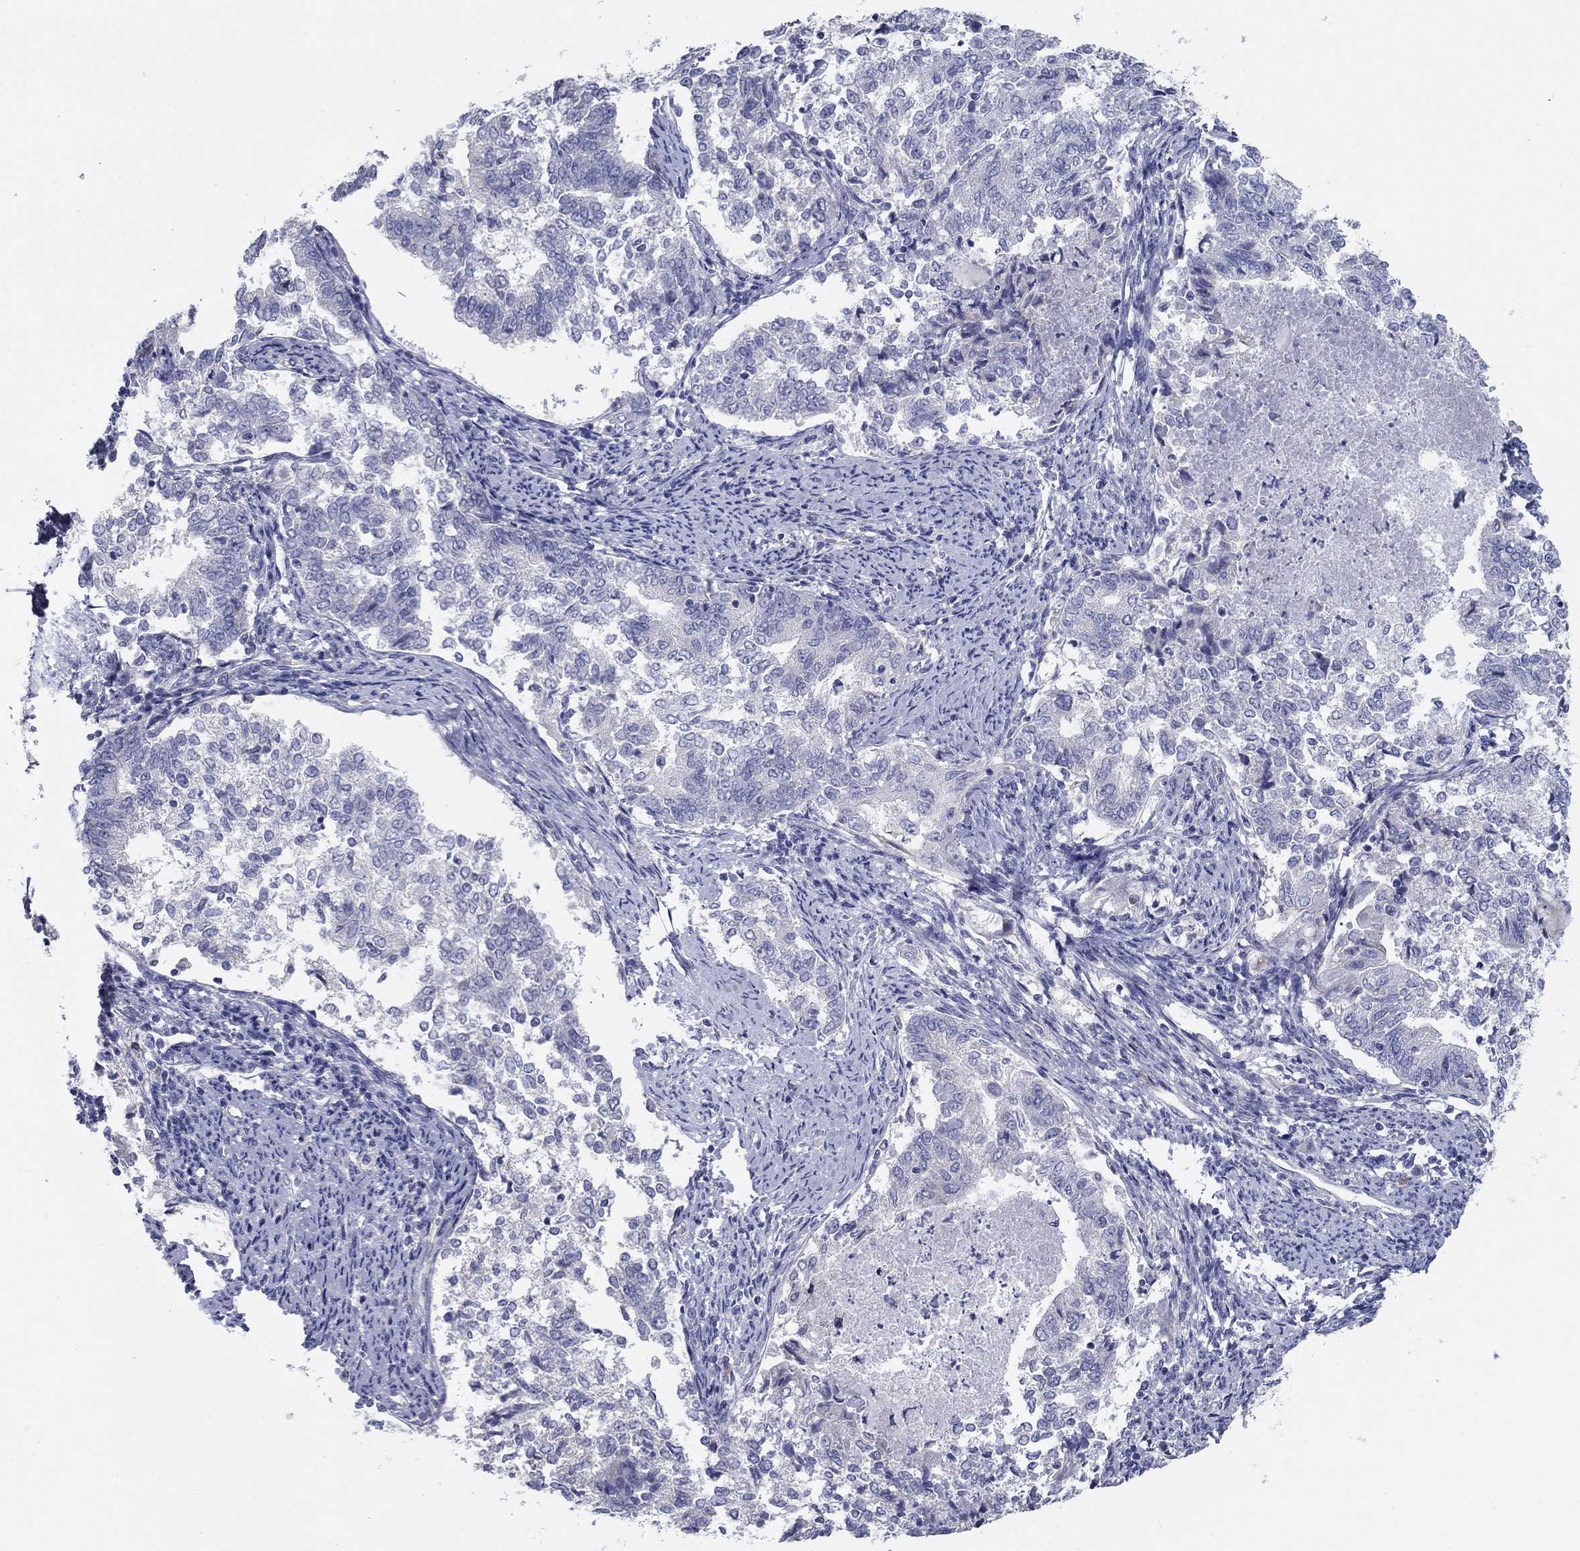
{"staining": {"intensity": "negative", "quantity": "none", "location": "none"}, "tissue": "endometrial cancer", "cell_type": "Tumor cells", "image_type": "cancer", "snomed": [{"axis": "morphology", "description": "Adenocarcinoma, NOS"}, {"axis": "topography", "description": "Endometrium"}], "caption": "DAB immunohistochemical staining of endometrial cancer (adenocarcinoma) reveals no significant expression in tumor cells.", "gene": "GRK7", "patient": {"sex": "female", "age": 65}}